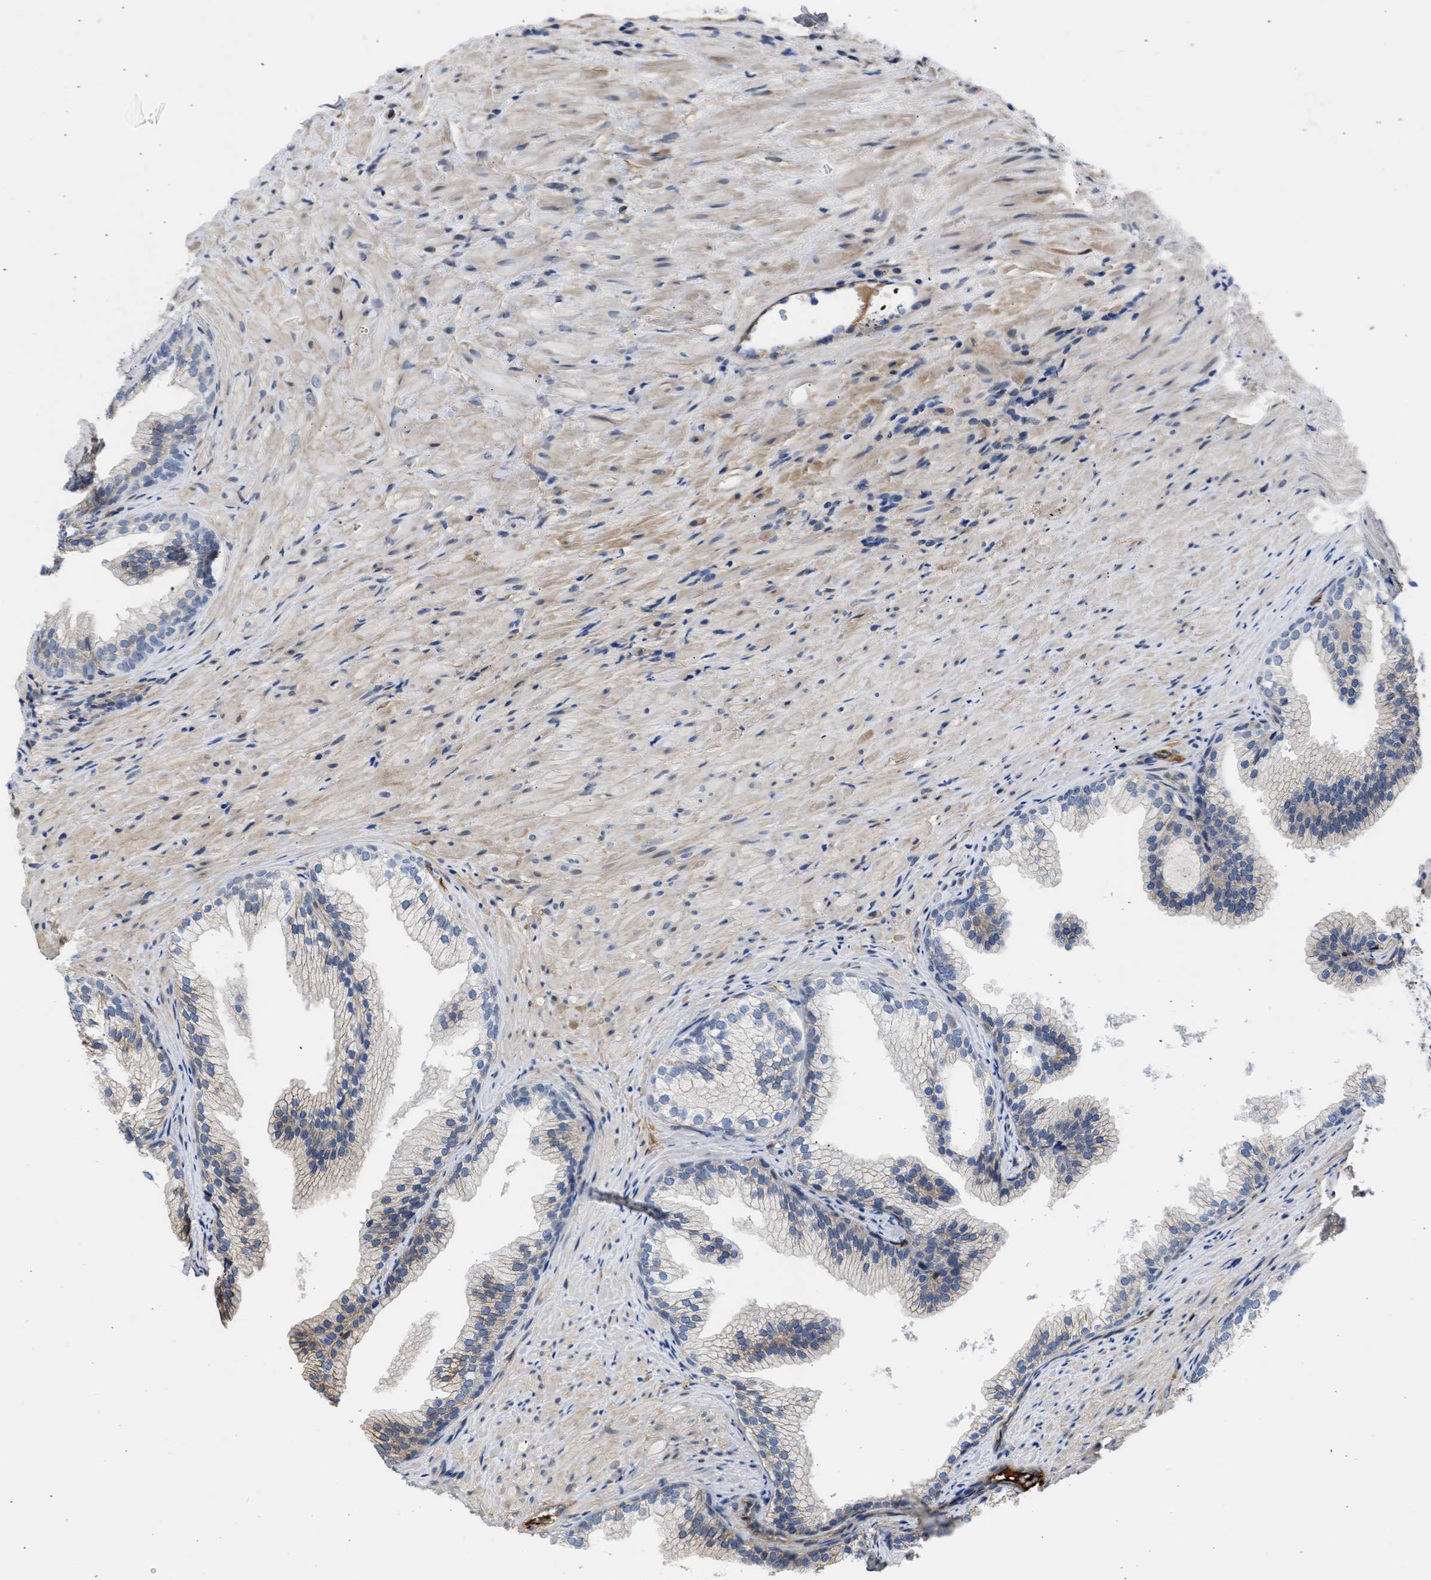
{"staining": {"intensity": "weak", "quantity": "<25%", "location": "cytoplasmic/membranous"}, "tissue": "prostate", "cell_type": "Glandular cells", "image_type": "normal", "snomed": [{"axis": "morphology", "description": "Normal tissue, NOS"}, {"axis": "topography", "description": "Prostate"}], "caption": "Immunohistochemistry micrograph of unremarkable prostate stained for a protein (brown), which shows no positivity in glandular cells. The staining was performed using DAB to visualize the protein expression in brown, while the nuclei were stained in blue with hematoxylin (Magnification: 20x).", "gene": "MAS1L", "patient": {"sex": "male", "age": 76}}